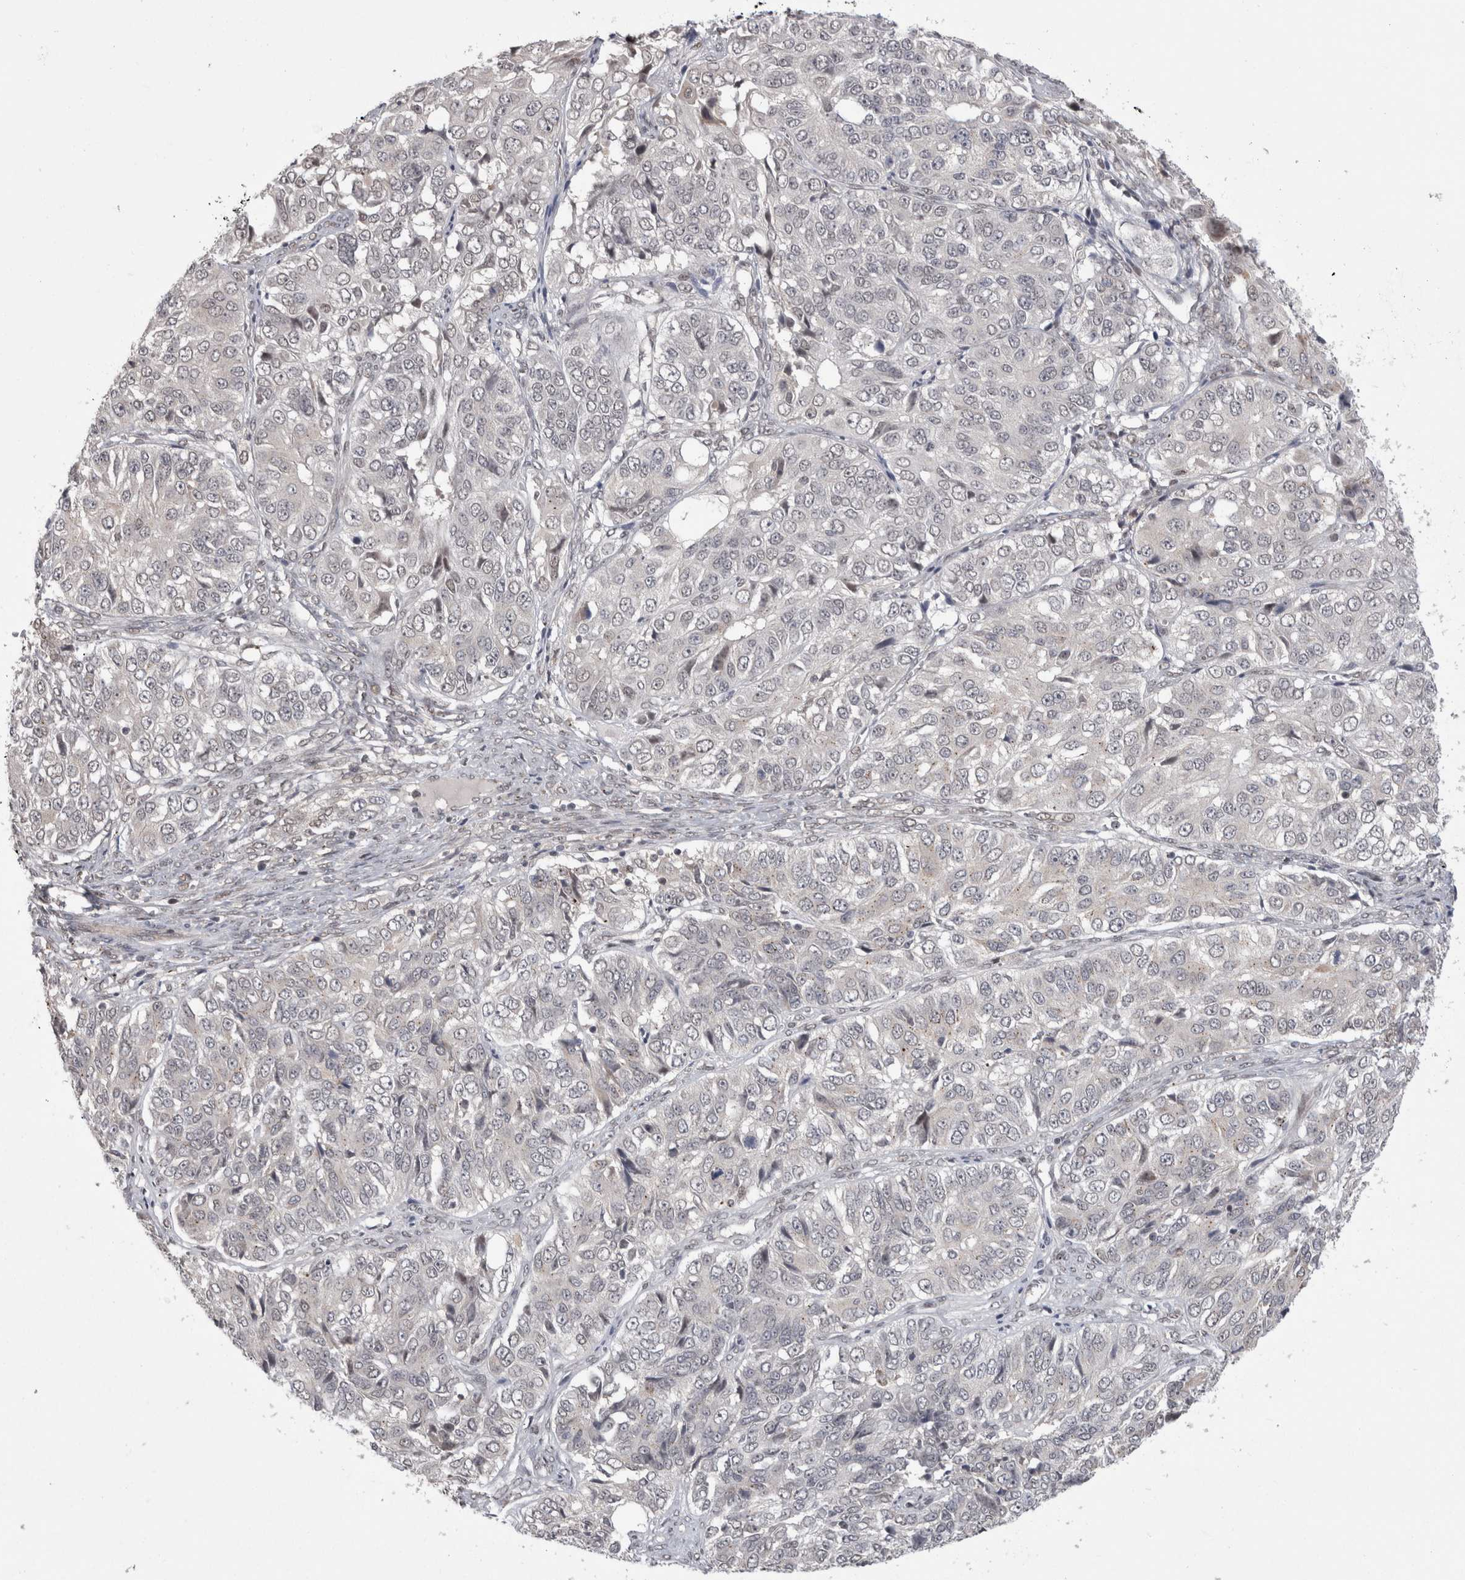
{"staining": {"intensity": "negative", "quantity": "none", "location": "none"}, "tissue": "ovarian cancer", "cell_type": "Tumor cells", "image_type": "cancer", "snomed": [{"axis": "morphology", "description": "Carcinoma, endometroid"}, {"axis": "topography", "description": "Ovary"}], "caption": "Ovarian cancer stained for a protein using immunohistochemistry (IHC) displays no expression tumor cells.", "gene": "MTBP", "patient": {"sex": "female", "age": 51}}